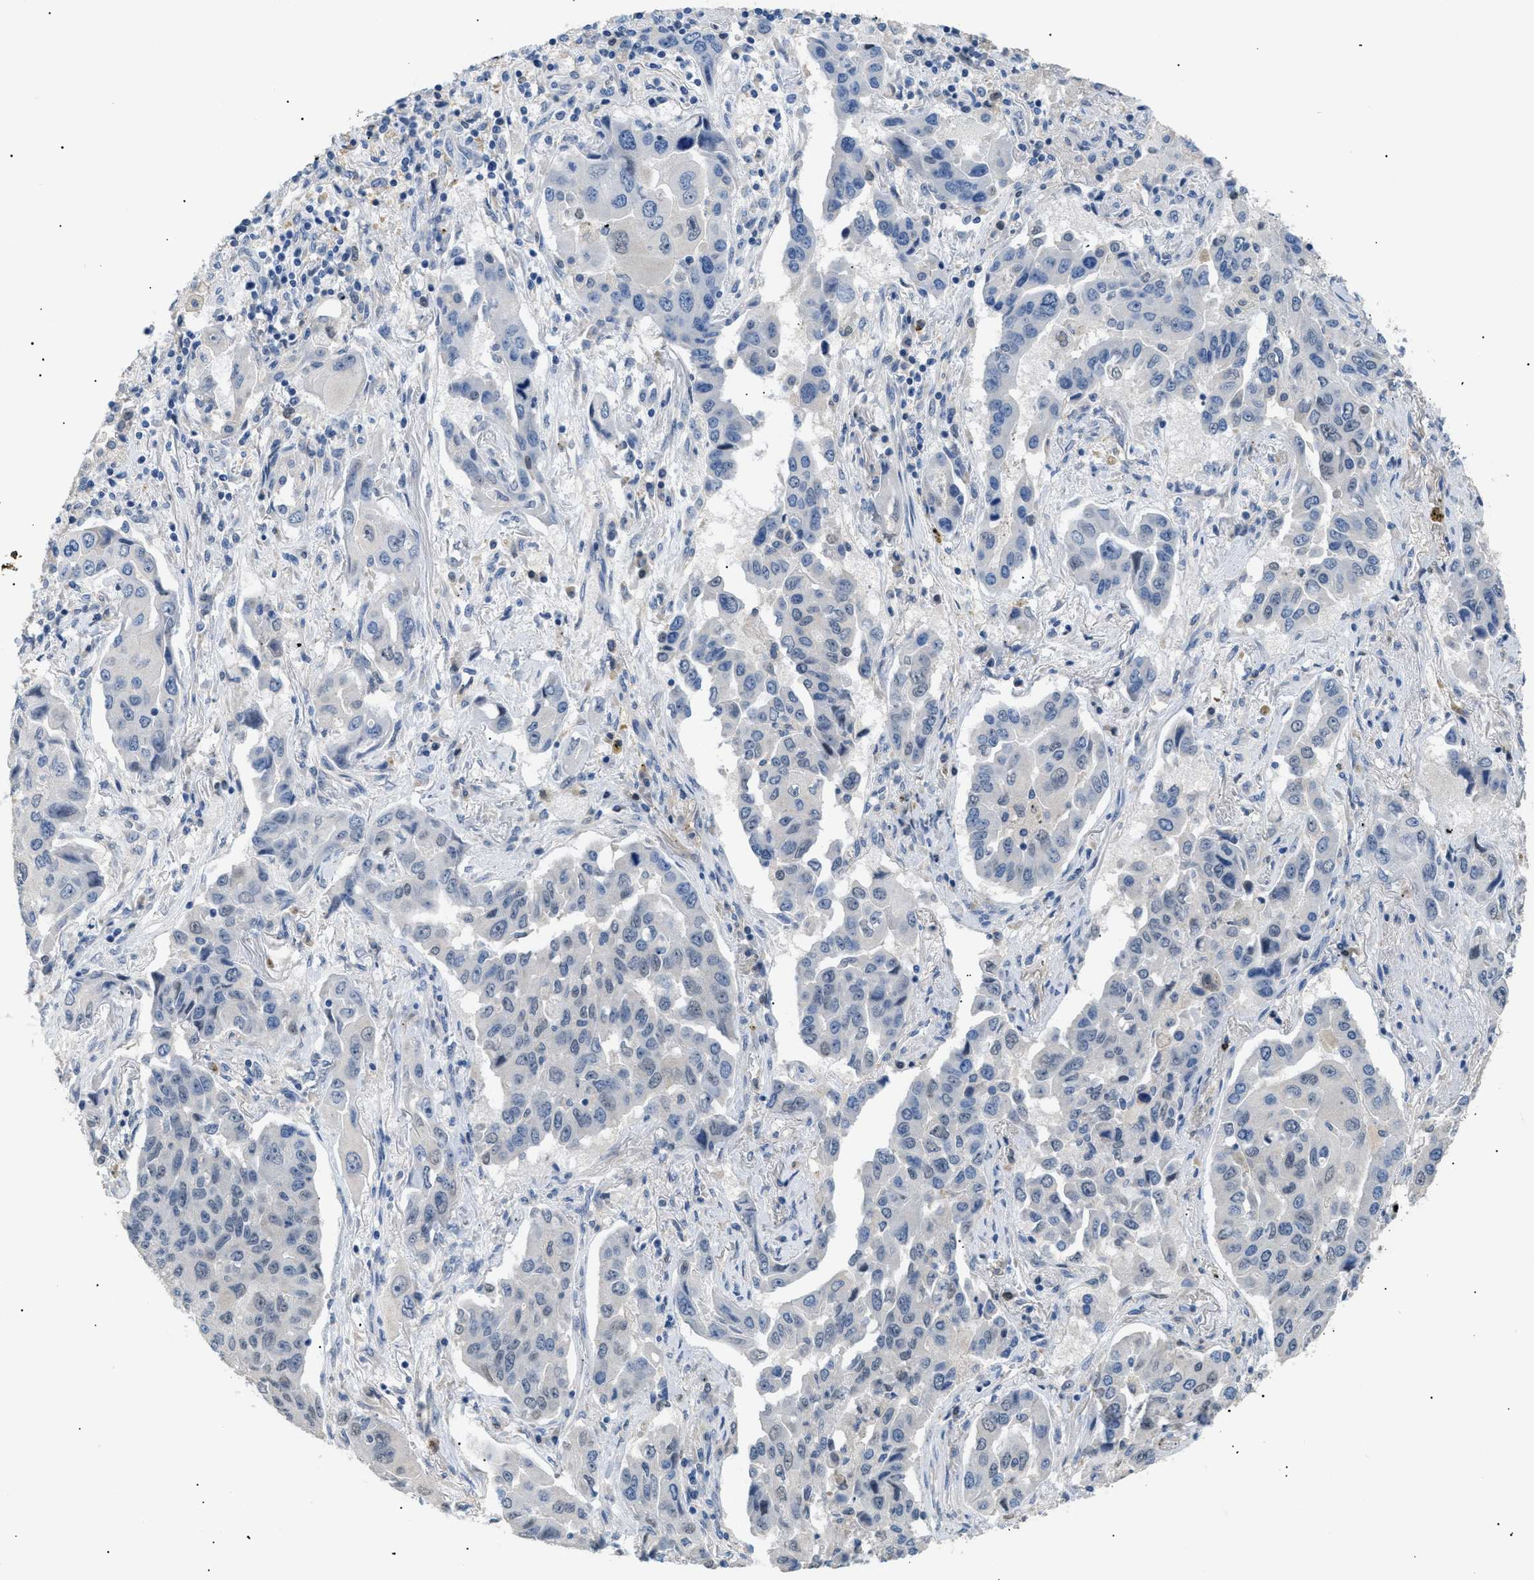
{"staining": {"intensity": "negative", "quantity": "none", "location": "none"}, "tissue": "lung cancer", "cell_type": "Tumor cells", "image_type": "cancer", "snomed": [{"axis": "morphology", "description": "Adenocarcinoma, NOS"}, {"axis": "topography", "description": "Lung"}], "caption": "Human adenocarcinoma (lung) stained for a protein using immunohistochemistry reveals no expression in tumor cells.", "gene": "AKR1A1", "patient": {"sex": "female", "age": 65}}